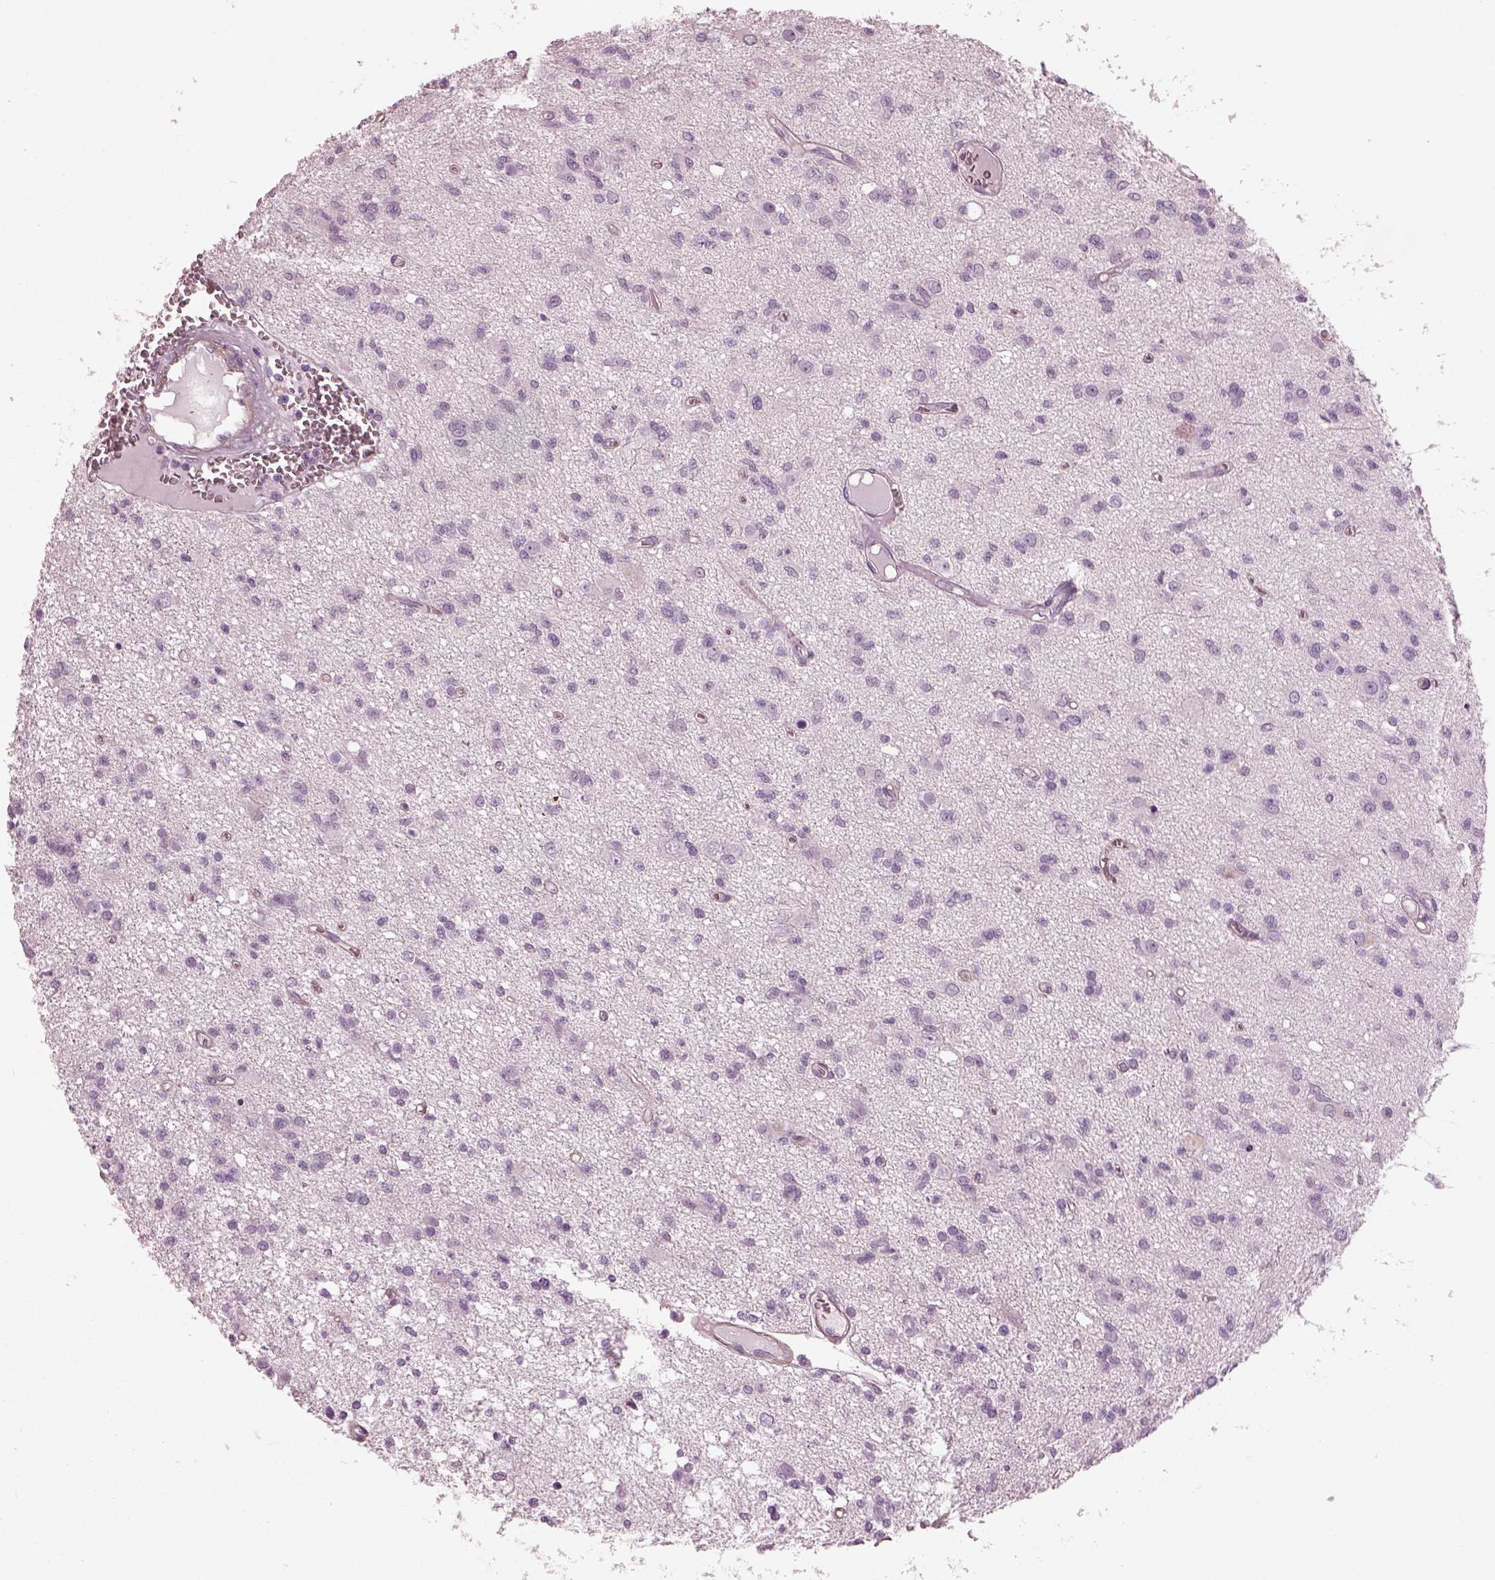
{"staining": {"intensity": "negative", "quantity": "none", "location": "none"}, "tissue": "glioma", "cell_type": "Tumor cells", "image_type": "cancer", "snomed": [{"axis": "morphology", "description": "Glioma, malignant, Low grade"}, {"axis": "topography", "description": "Brain"}], "caption": "Micrograph shows no significant protein staining in tumor cells of malignant low-grade glioma.", "gene": "BFSP1", "patient": {"sex": "male", "age": 64}}